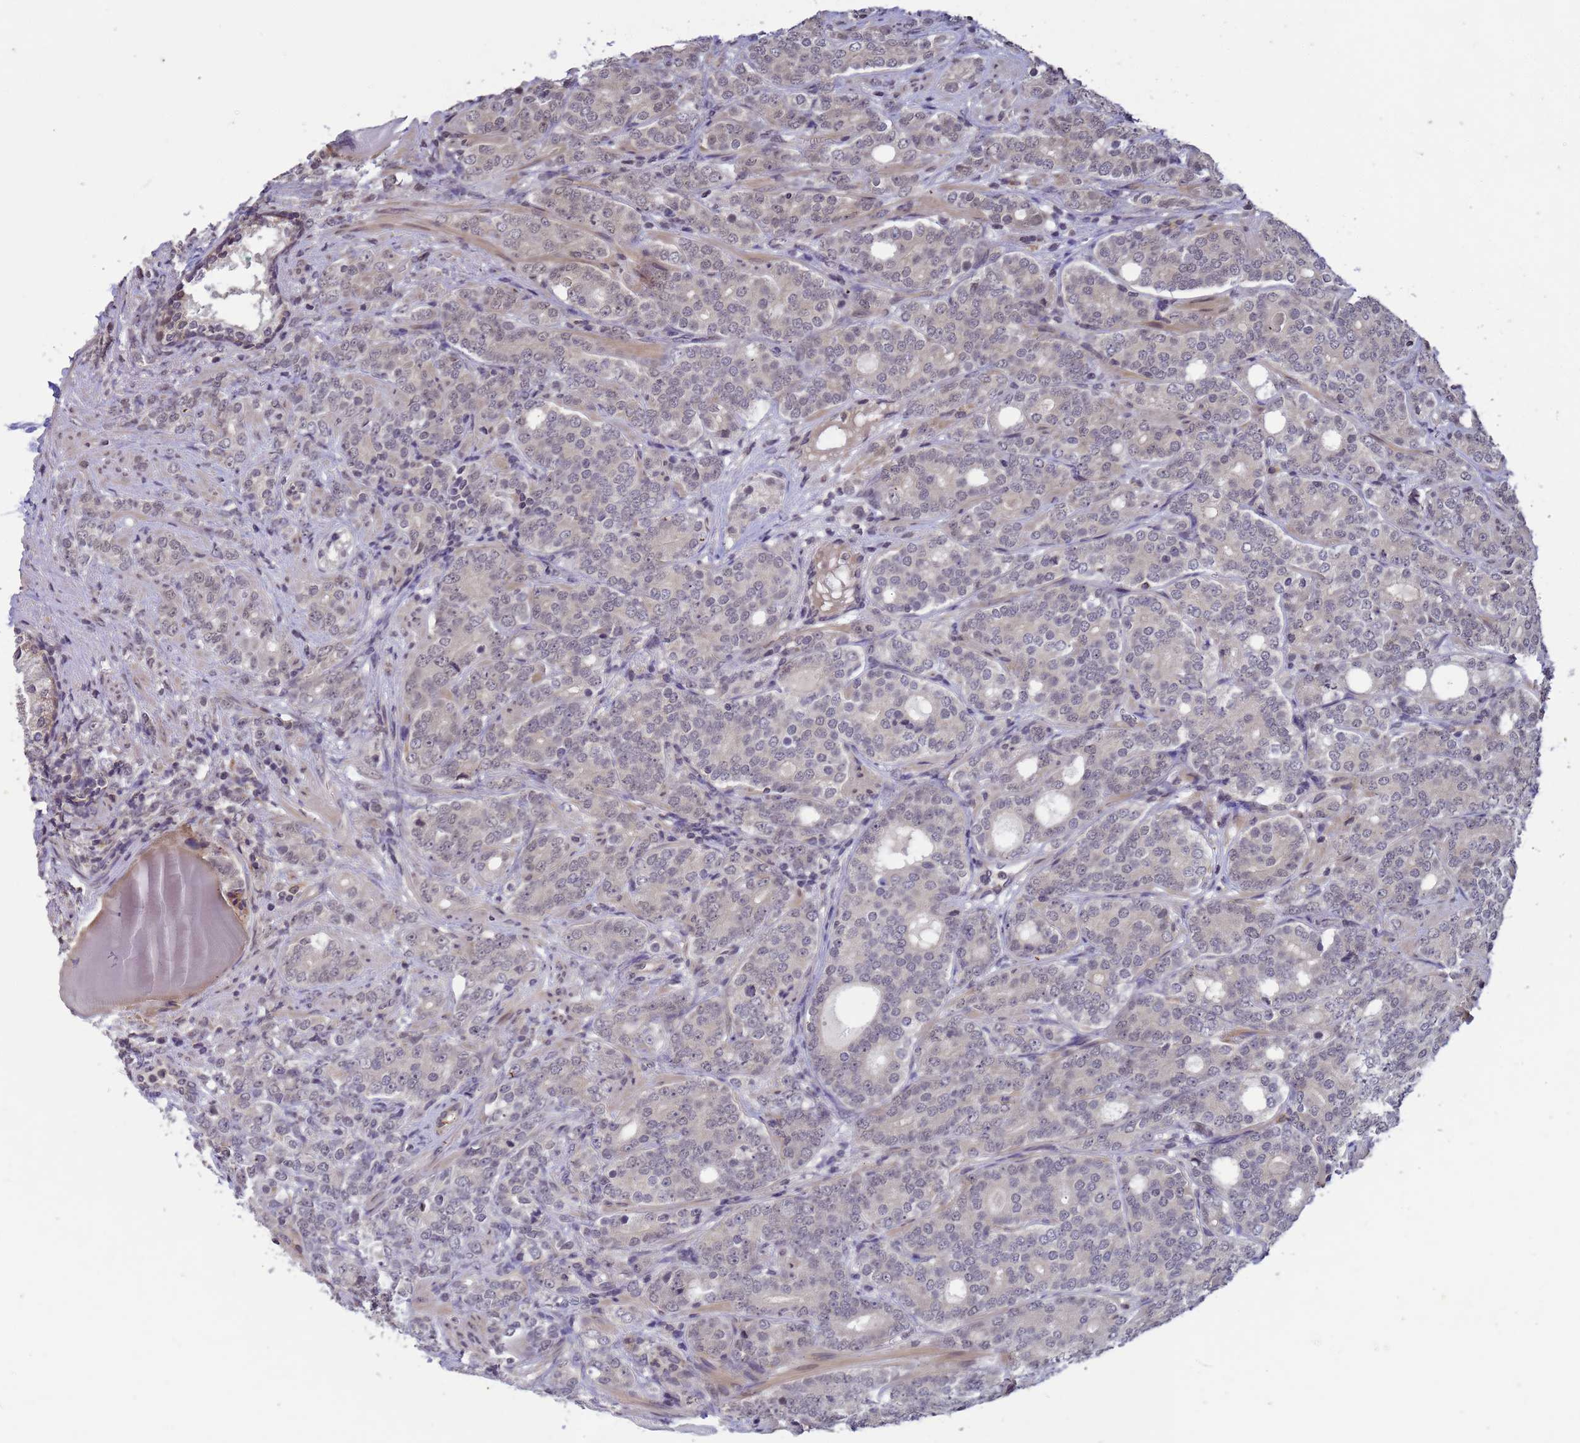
{"staining": {"intensity": "negative", "quantity": "none", "location": "none"}, "tissue": "prostate cancer", "cell_type": "Tumor cells", "image_type": "cancer", "snomed": [{"axis": "morphology", "description": "Adenocarcinoma, High grade"}, {"axis": "topography", "description": "Prostate"}], "caption": "A photomicrograph of human prostate high-grade adenocarcinoma is negative for staining in tumor cells.", "gene": "MYL7", "patient": {"sex": "male", "age": 64}}